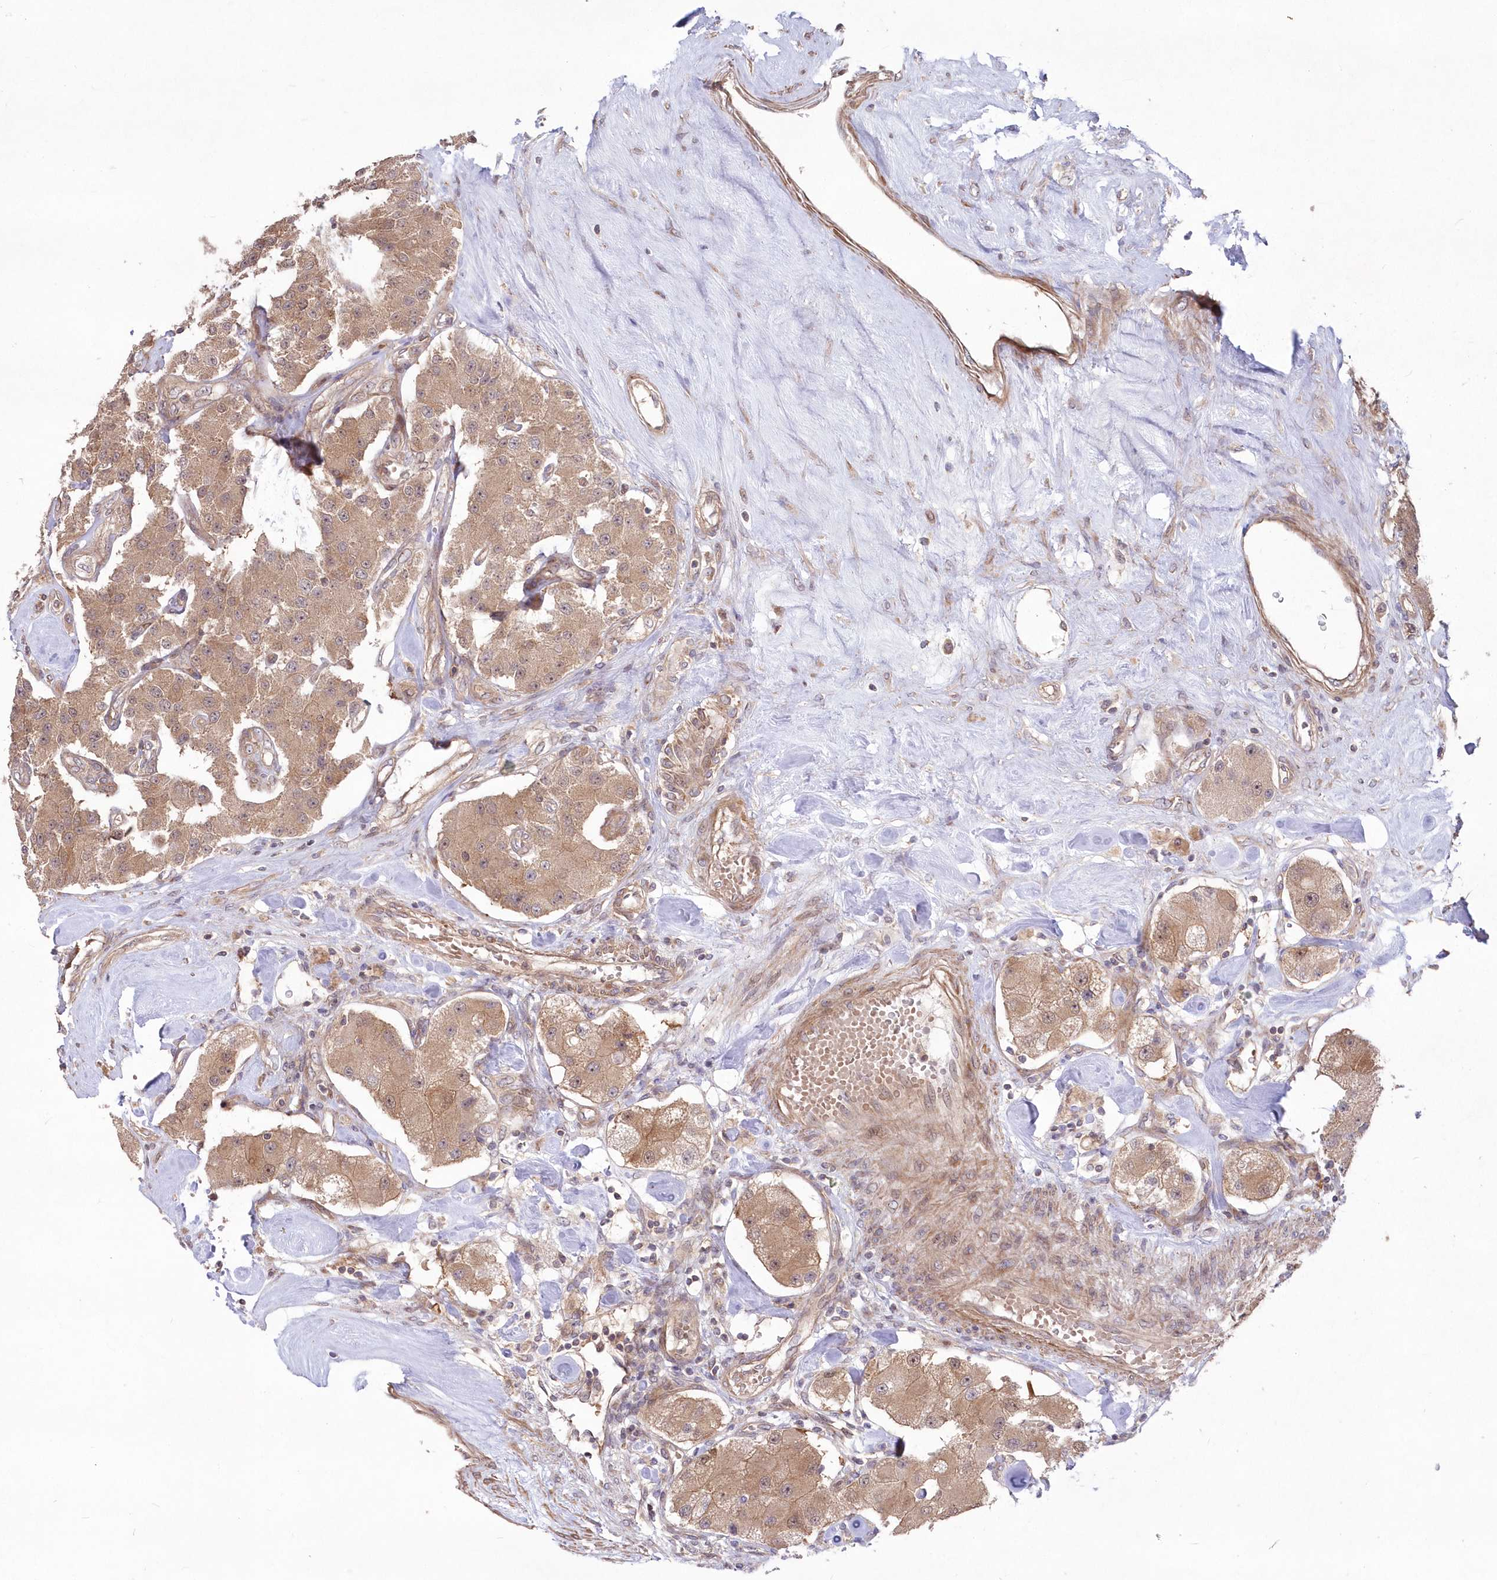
{"staining": {"intensity": "moderate", "quantity": ">75%", "location": "cytoplasmic/membranous,nuclear"}, "tissue": "carcinoid", "cell_type": "Tumor cells", "image_type": "cancer", "snomed": [{"axis": "morphology", "description": "Carcinoid, malignant, NOS"}, {"axis": "topography", "description": "Pancreas"}], "caption": "Moderate cytoplasmic/membranous and nuclear staining for a protein is present in about >75% of tumor cells of malignant carcinoid using immunohistochemistry.", "gene": "TBCA", "patient": {"sex": "male", "age": 41}}